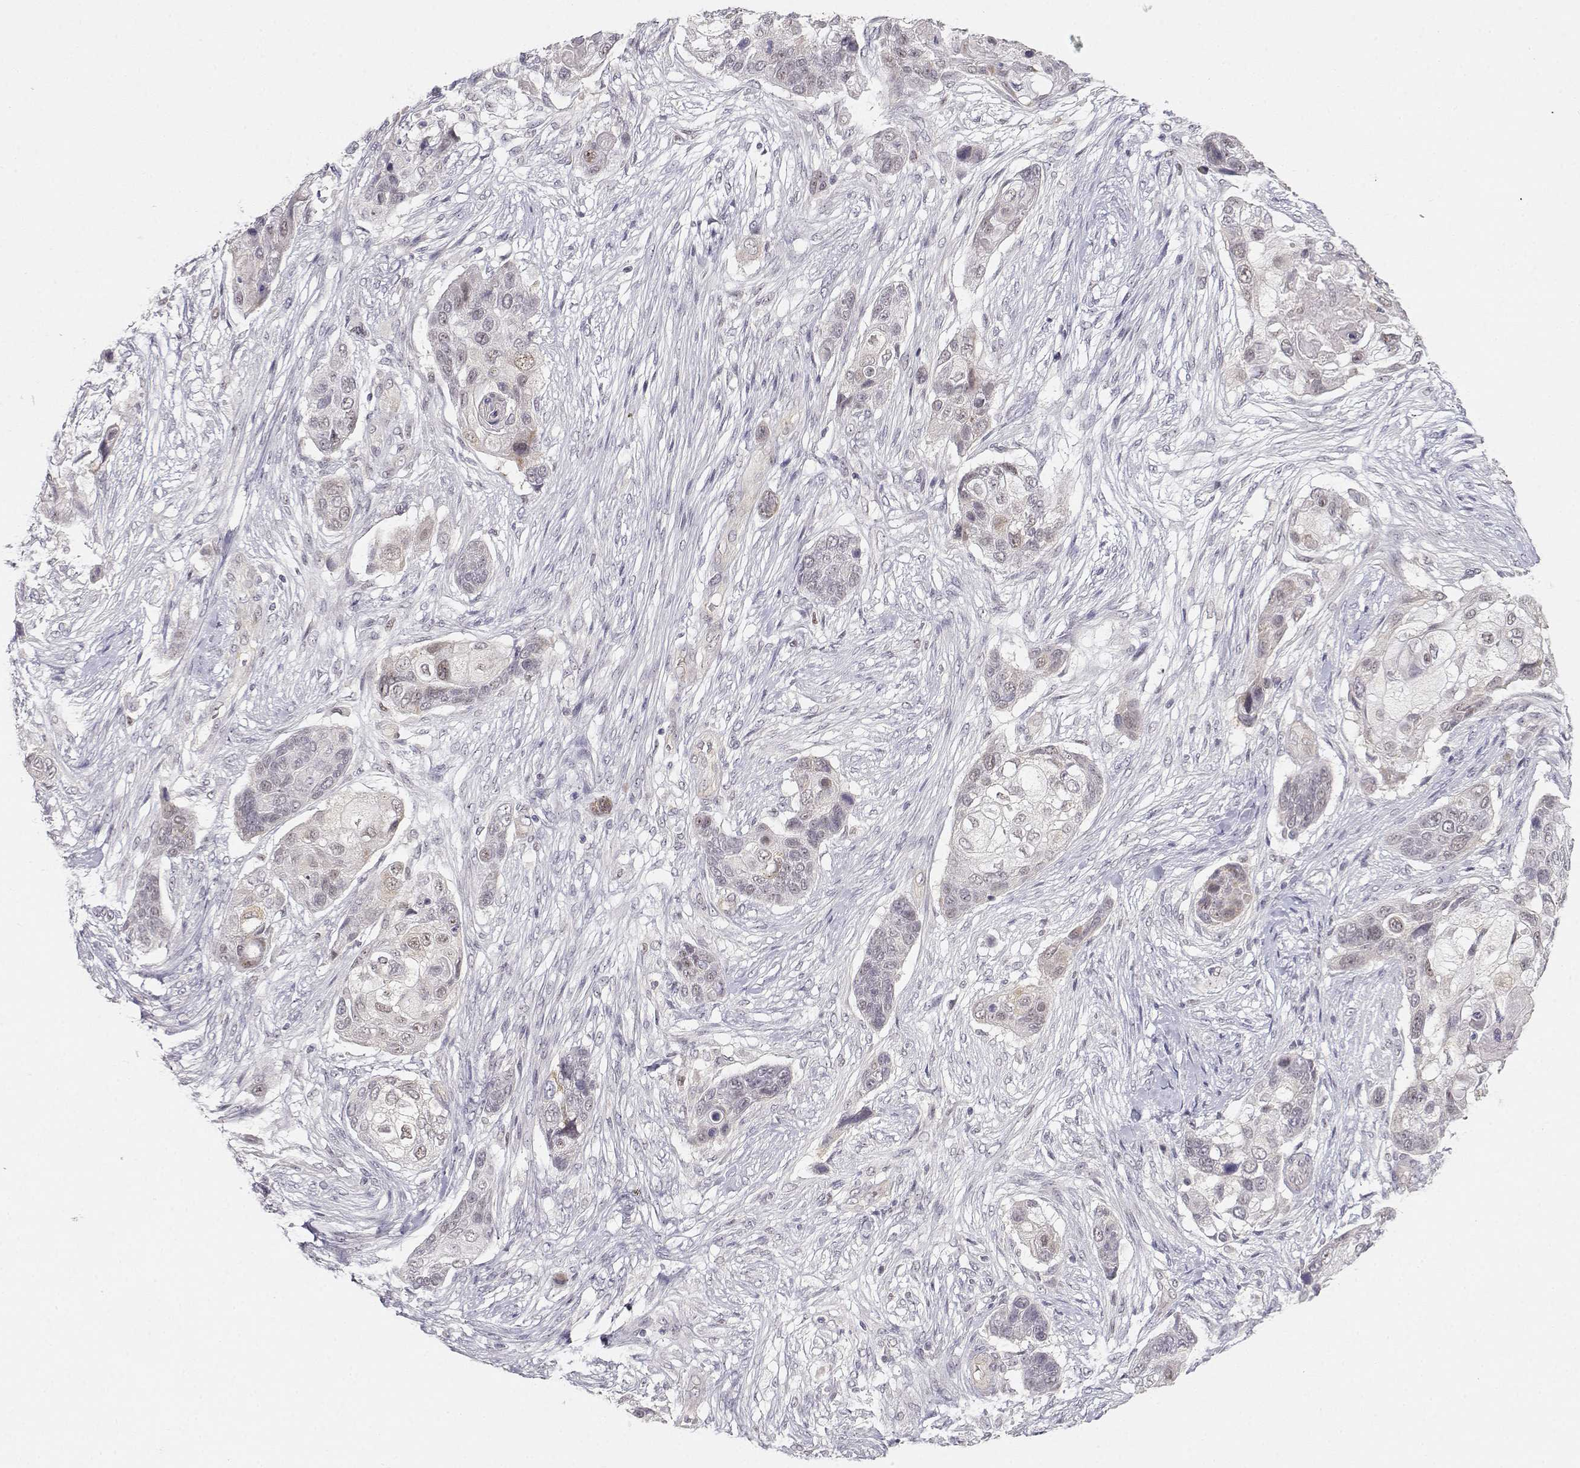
{"staining": {"intensity": "negative", "quantity": "none", "location": "none"}, "tissue": "lung cancer", "cell_type": "Tumor cells", "image_type": "cancer", "snomed": [{"axis": "morphology", "description": "Squamous cell carcinoma, NOS"}, {"axis": "topography", "description": "Lung"}], "caption": "Tumor cells are negative for brown protein staining in lung squamous cell carcinoma. Nuclei are stained in blue.", "gene": "EAF2", "patient": {"sex": "male", "age": 69}}